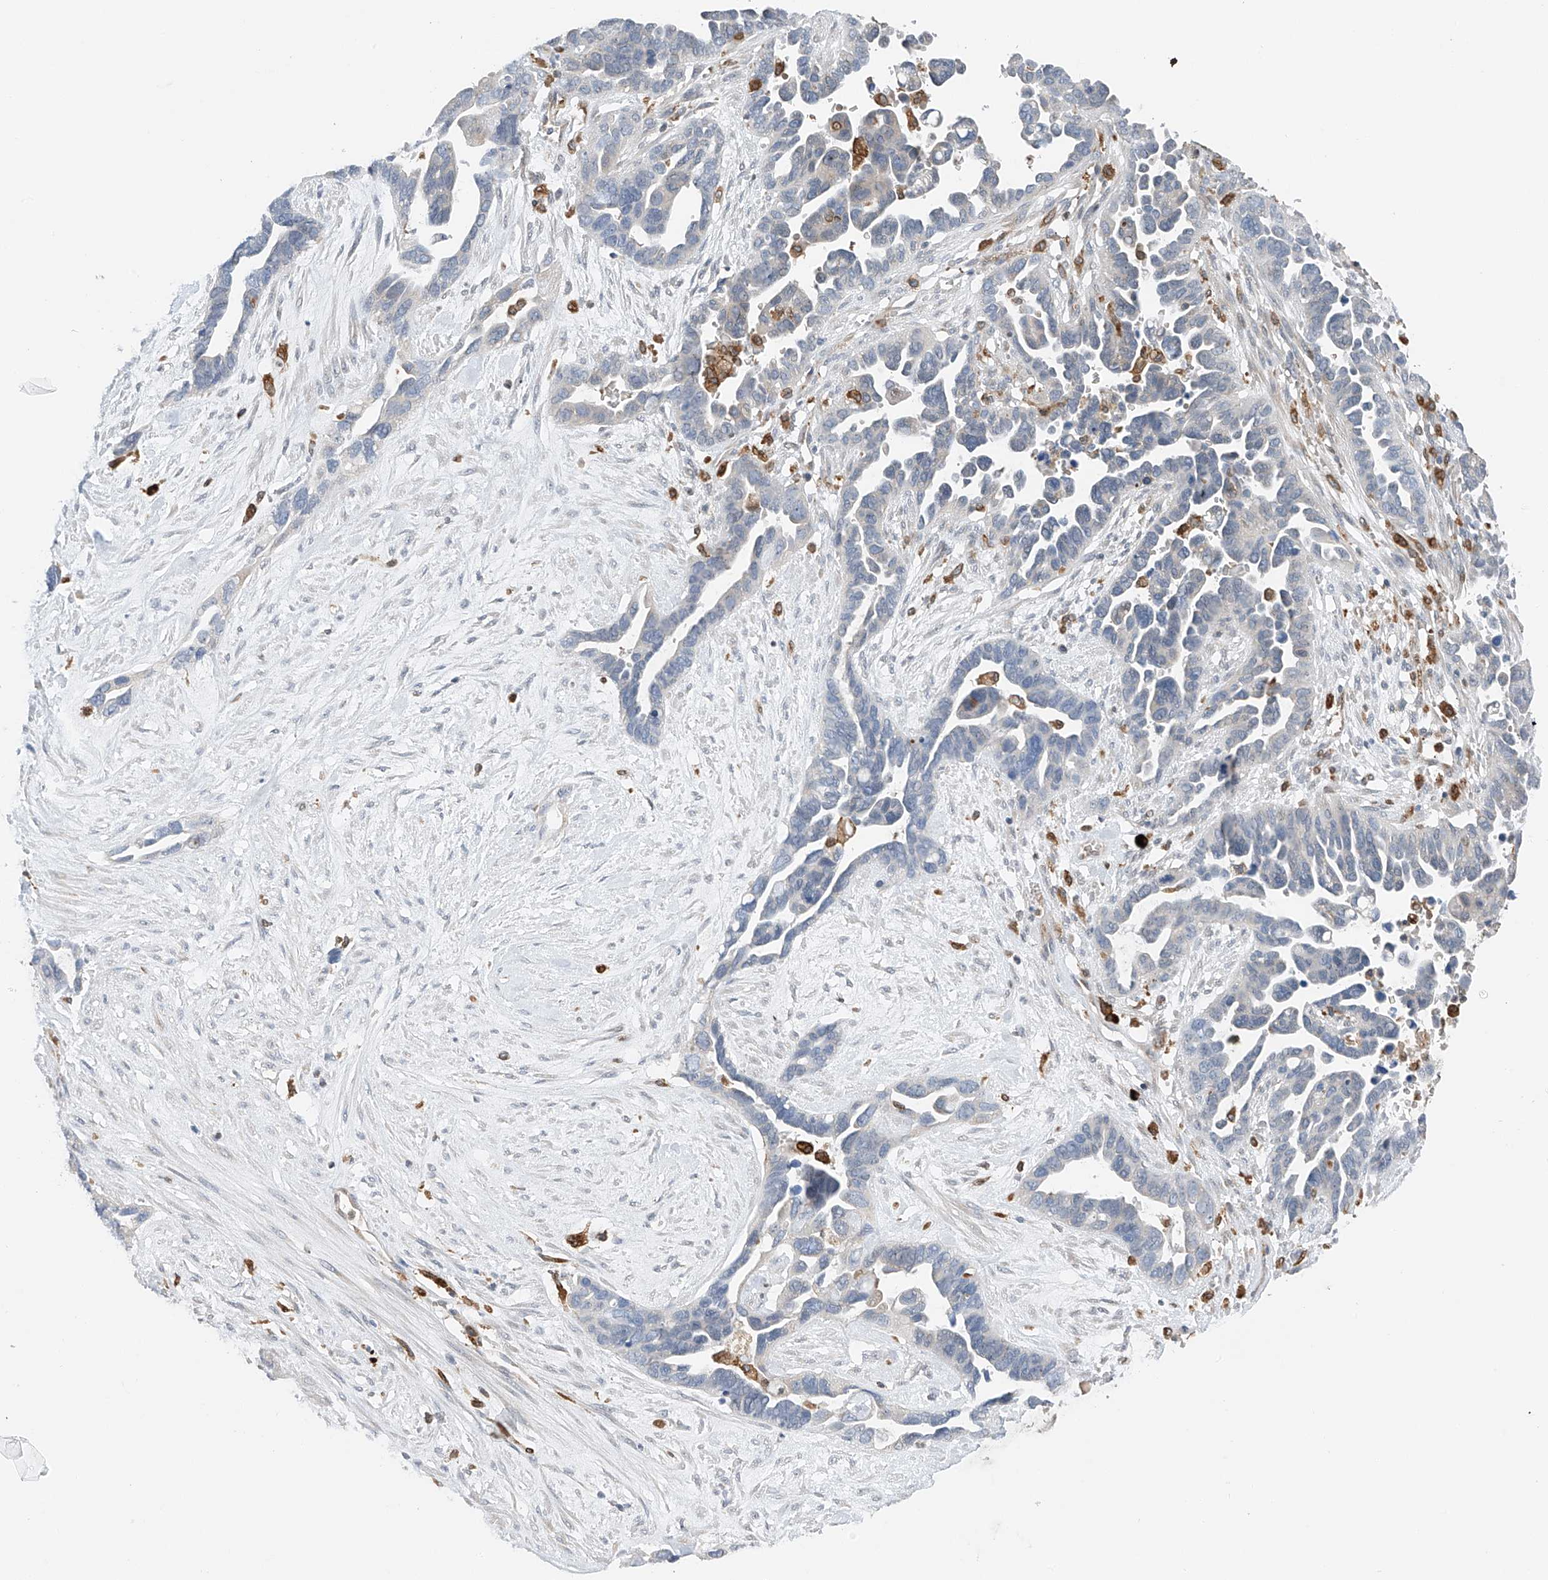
{"staining": {"intensity": "negative", "quantity": "none", "location": "none"}, "tissue": "ovarian cancer", "cell_type": "Tumor cells", "image_type": "cancer", "snomed": [{"axis": "morphology", "description": "Cystadenocarcinoma, serous, NOS"}, {"axis": "topography", "description": "Ovary"}], "caption": "Immunohistochemistry micrograph of neoplastic tissue: human serous cystadenocarcinoma (ovarian) stained with DAB reveals no significant protein positivity in tumor cells.", "gene": "TBXAS1", "patient": {"sex": "female", "age": 54}}